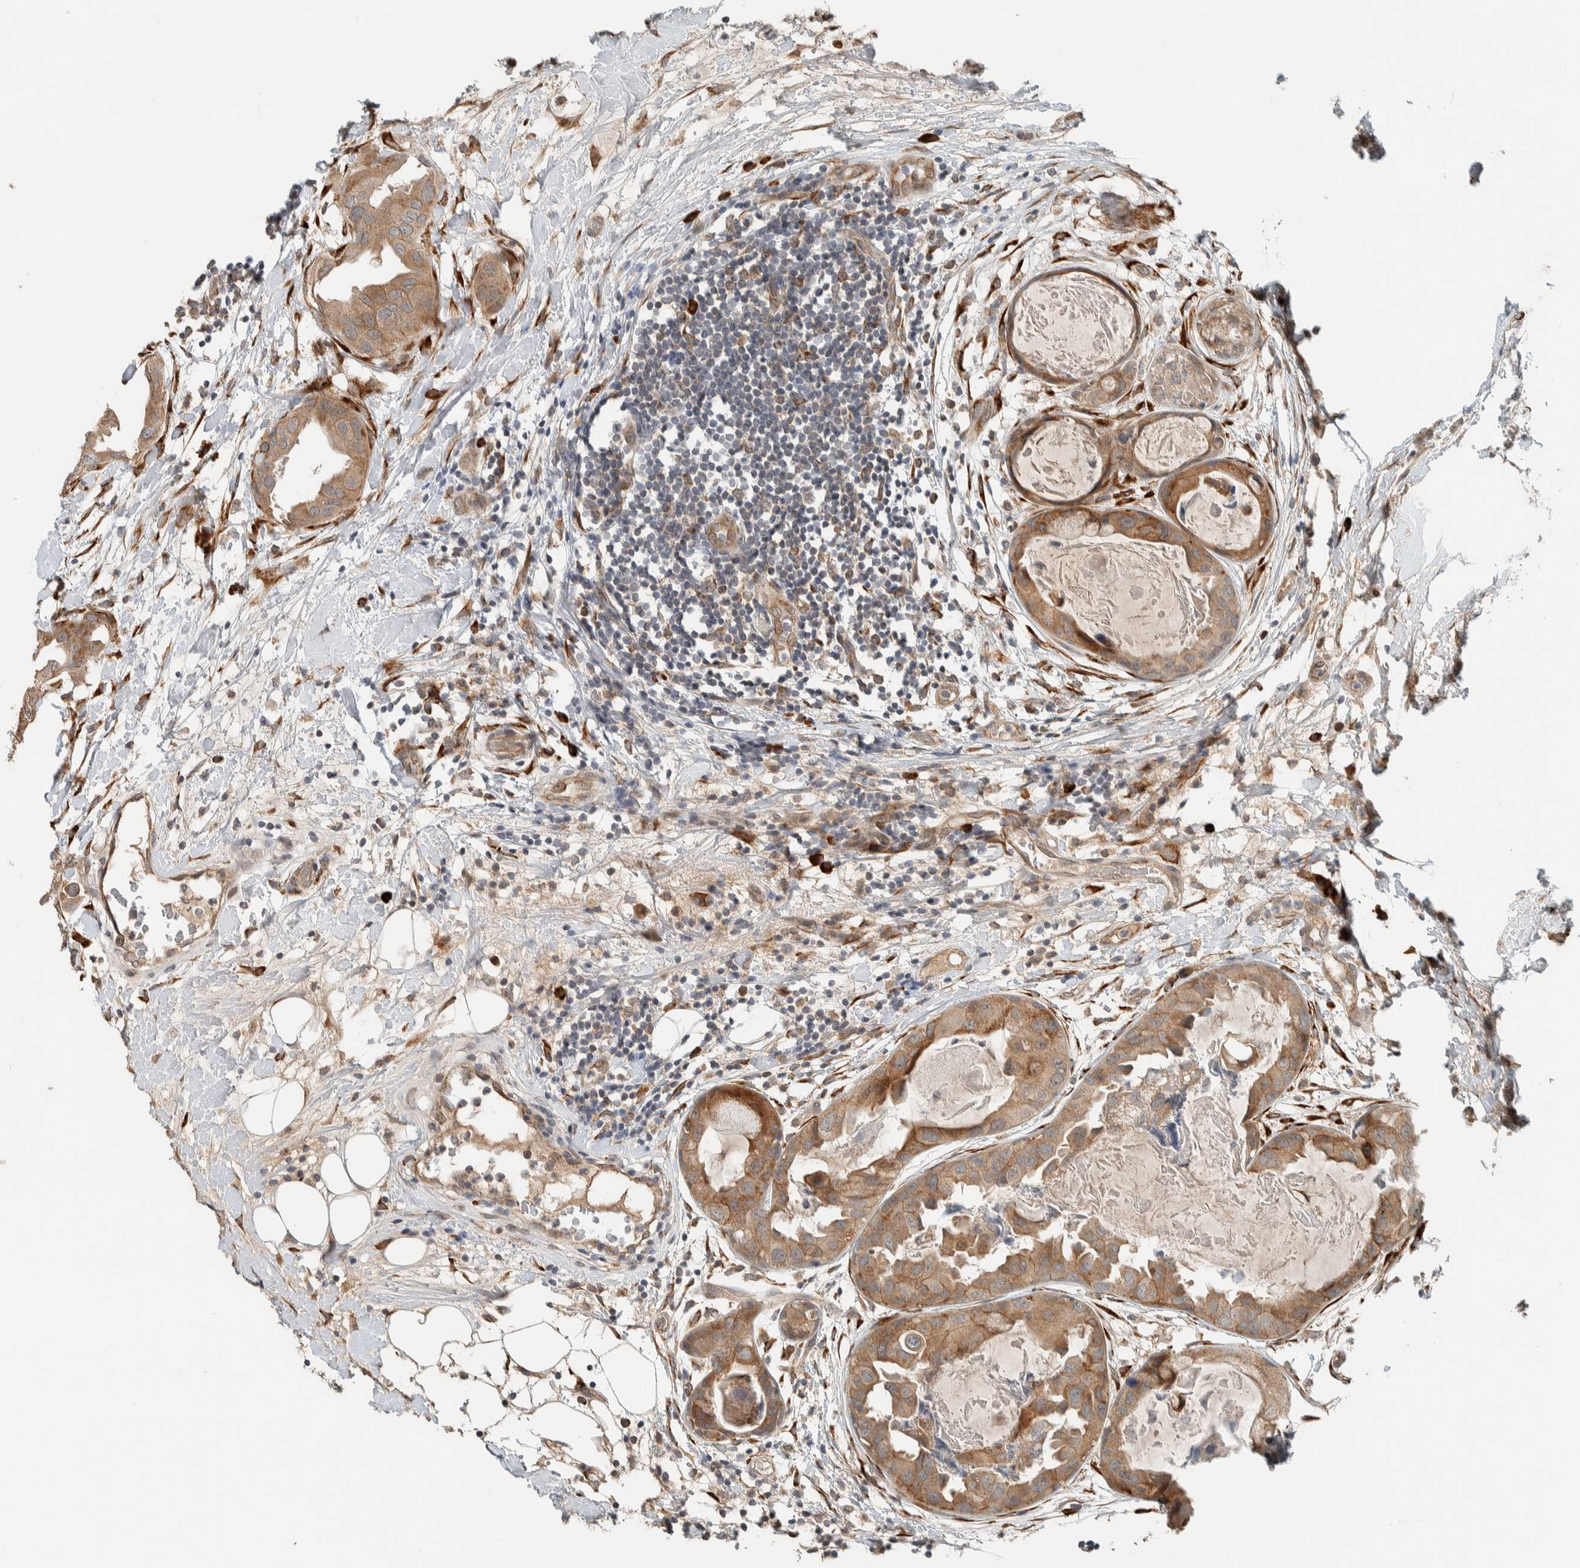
{"staining": {"intensity": "moderate", "quantity": ">75%", "location": "cytoplasmic/membranous"}, "tissue": "breast cancer", "cell_type": "Tumor cells", "image_type": "cancer", "snomed": [{"axis": "morphology", "description": "Duct carcinoma"}, {"axis": "topography", "description": "Breast"}], "caption": "This micrograph demonstrates breast cancer stained with immunohistochemistry (IHC) to label a protein in brown. The cytoplasmic/membranous of tumor cells show moderate positivity for the protein. Nuclei are counter-stained blue.", "gene": "CTBP2", "patient": {"sex": "female", "age": 40}}